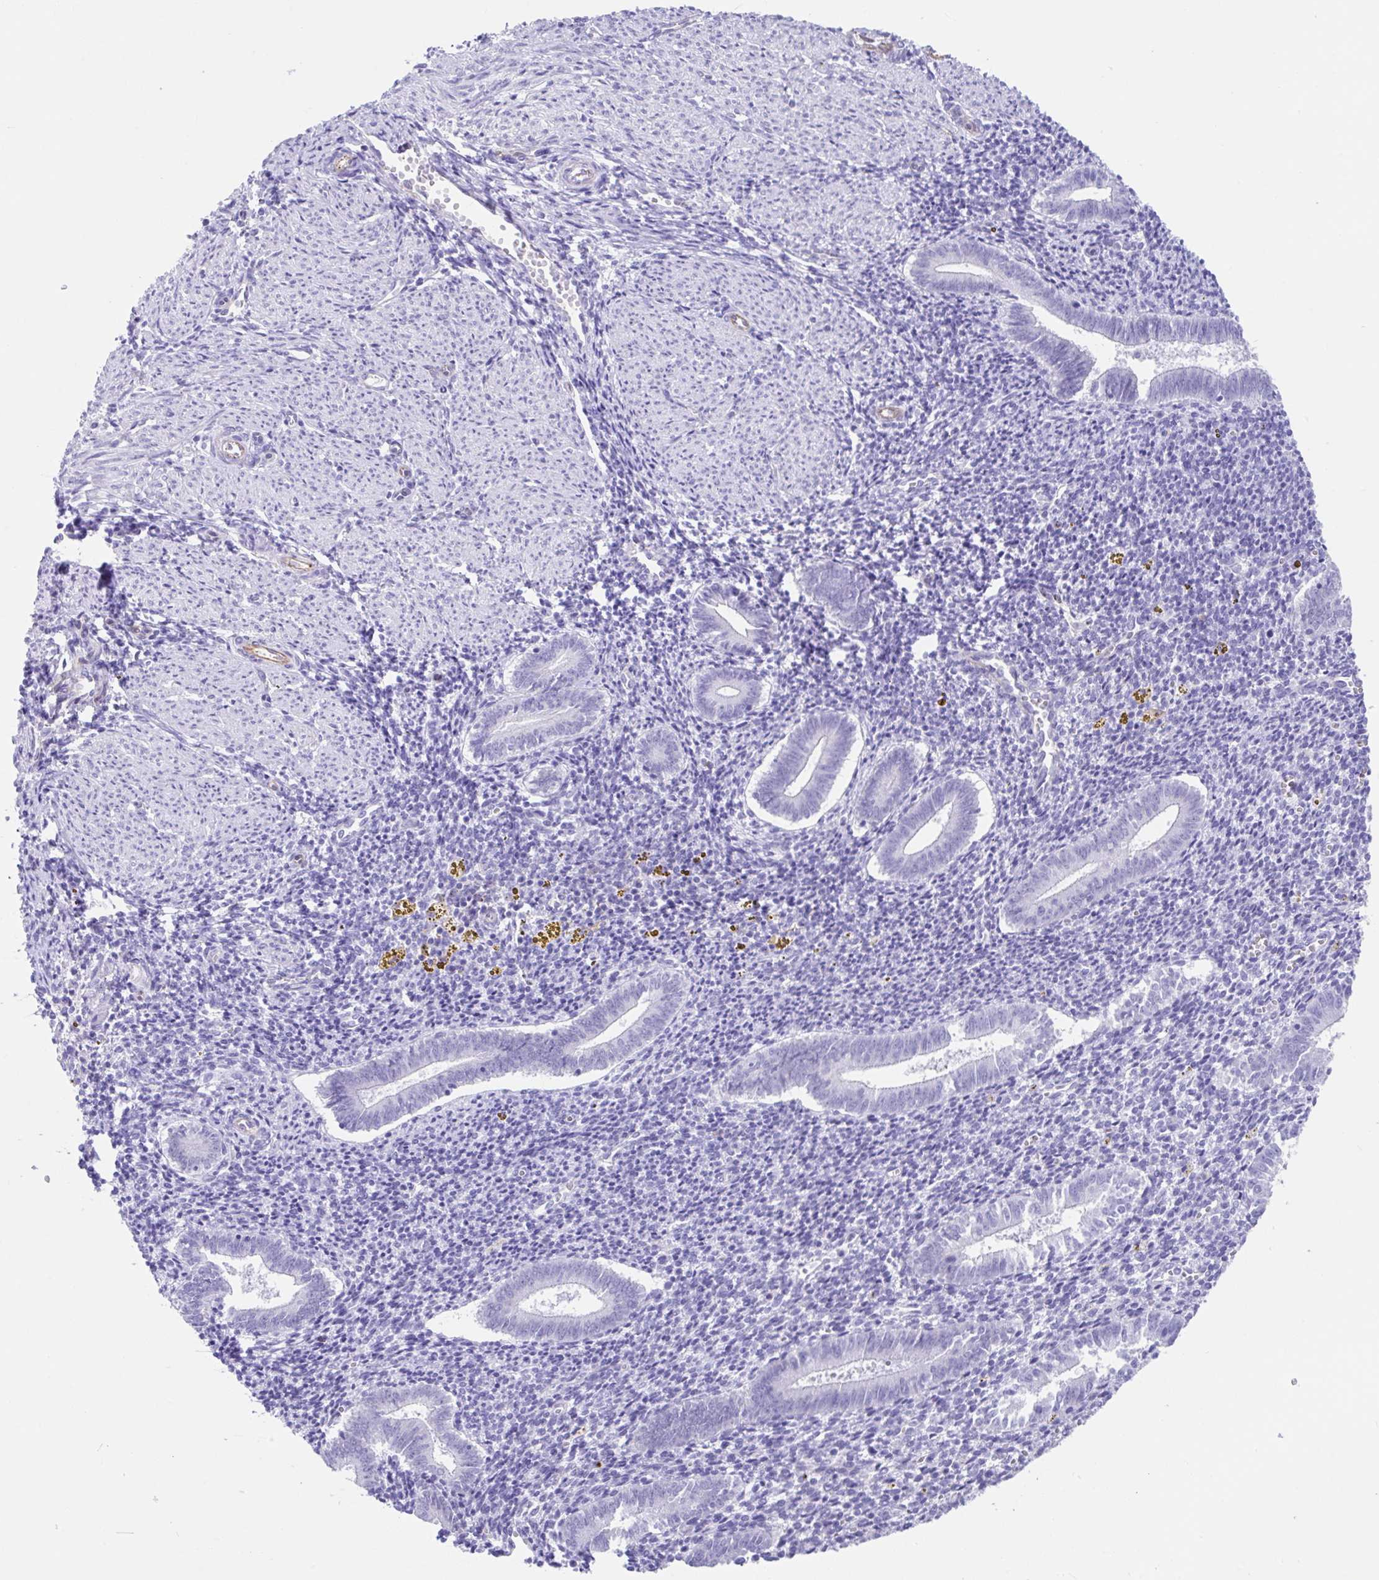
{"staining": {"intensity": "negative", "quantity": "none", "location": "none"}, "tissue": "endometrium", "cell_type": "Cells in endometrial stroma", "image_type": "normal", "snomed": [{"axis": "morphology", "description": "Normal tissue, NOS"}, {"axis": "topography", "description": "Endometrium"}], "caption": "Immunohistochemistry of benign human endometrium displays no positivity in cells in endometrial stroma.", "gene": "FAM107A", "patient": {"sex": "female", "age": 25}}